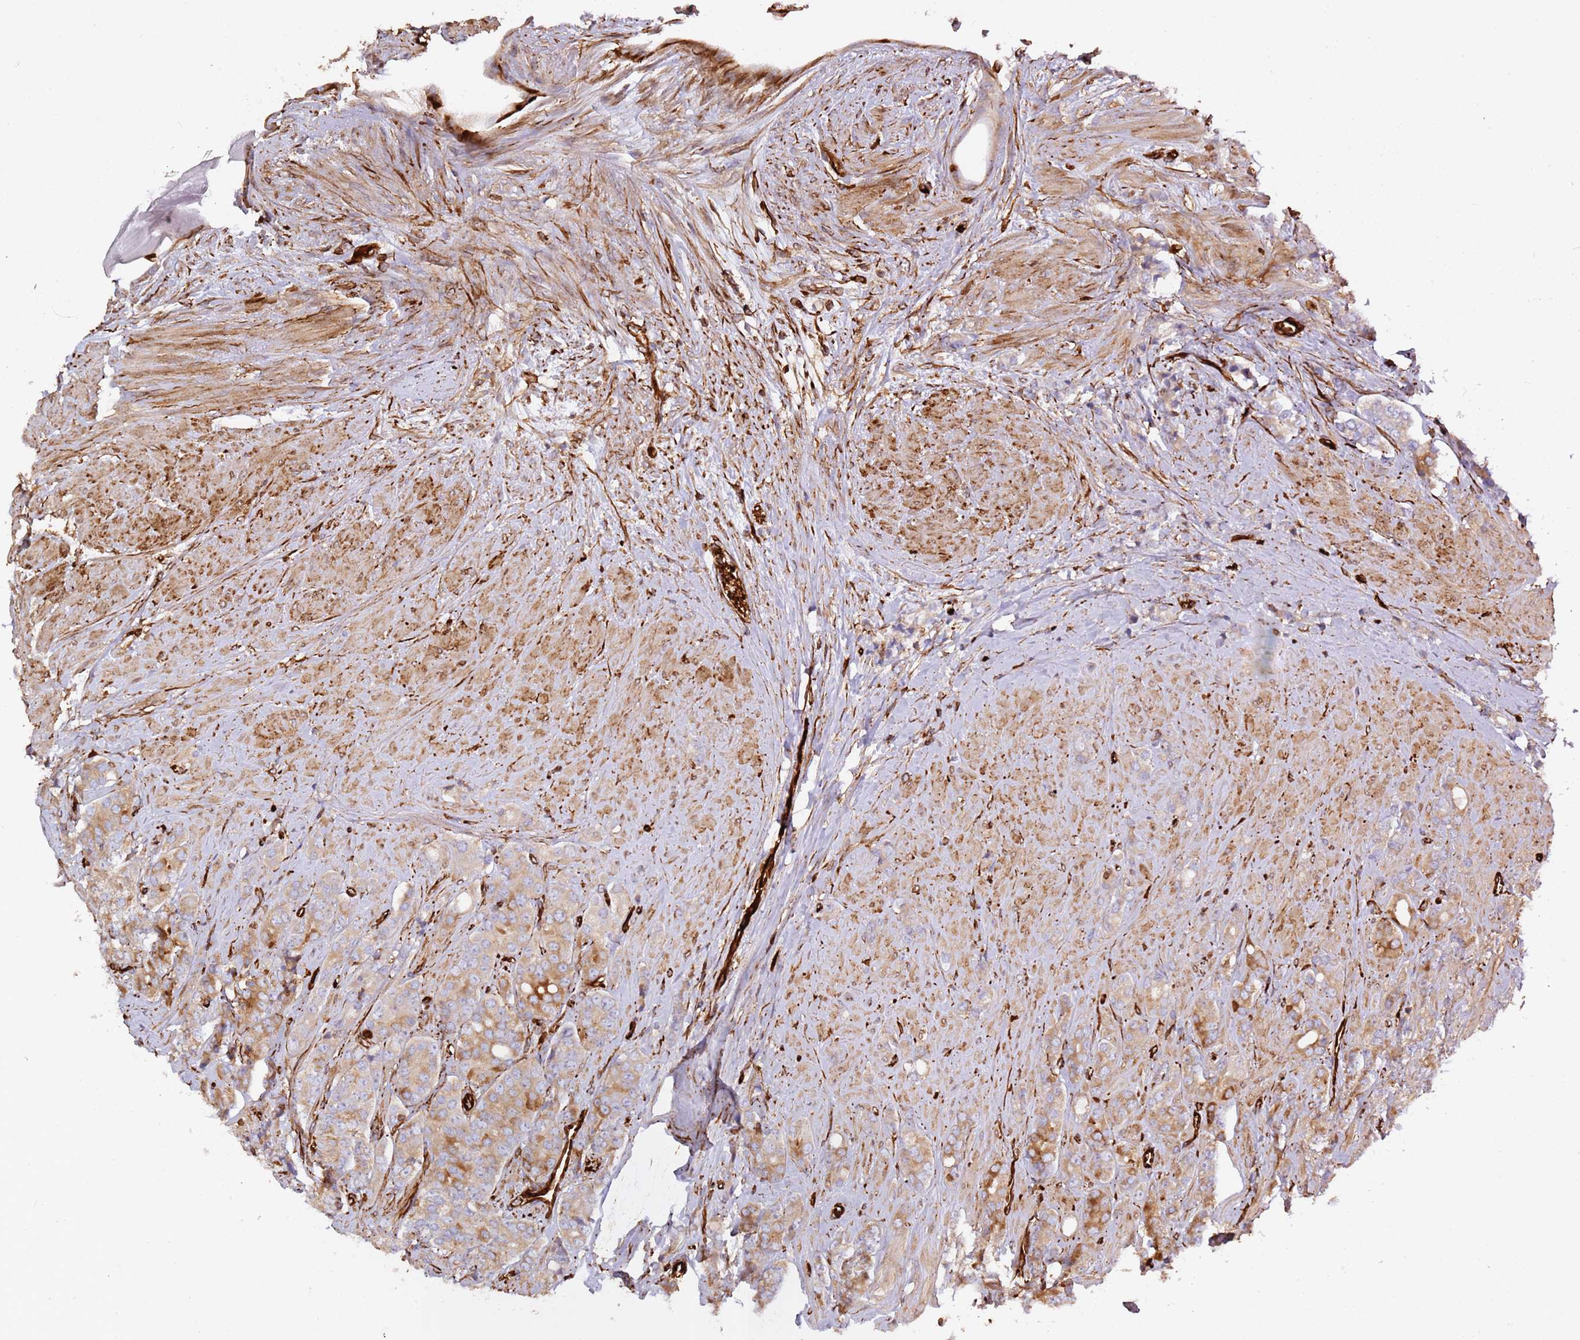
{"staining": {"intensity": "moderate", "quantity": ">75%", "location": "cytoplasmic/membranous"}, "tissue": "prostate cancer", "cell_type": "Tumor cells", "image_type": "cancer", "snomed": [{"axis": "morphology", "description": "Adenocarcinoma, High grade"}, {"axis": "topography", "description": "Prostate"}], "caption": "Immunohistochemical staining of prostate cancer displays medium levels of moderate cytoplasmic/membranous protein positivity in about >75% of tumor cells.", "gene": "MRGPRE", "patient": {"sex": "male", "age": 62}}